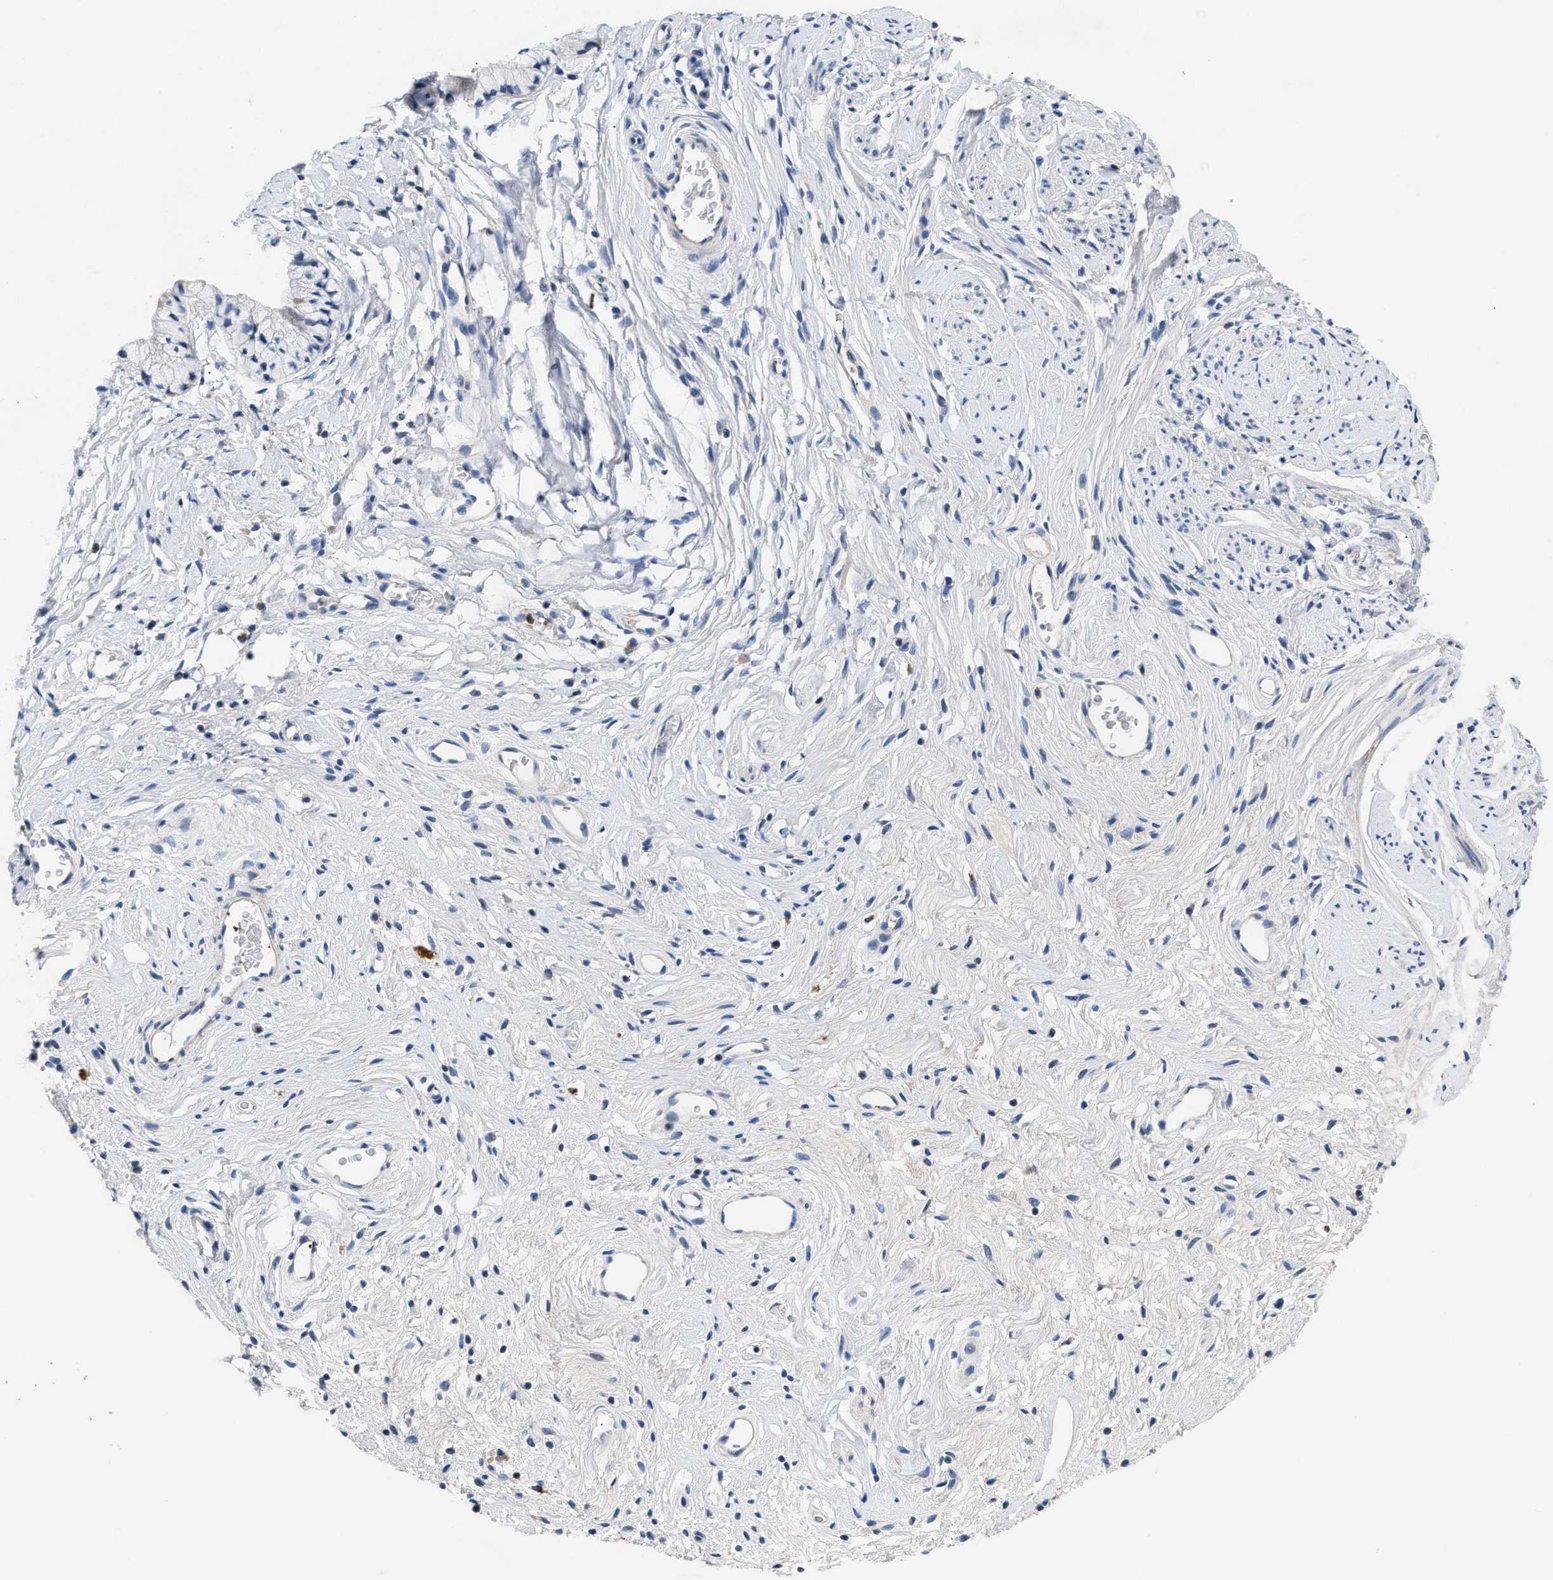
{"staining": {"intensity": "negative", "quantity": "none", "location": "none"}, "tissue": "cervix", "cell_type": "Glandular cells", "image_type": "normal", "snomed": [{"axis": "morphology", "description": "Normal tissue, NOS"}, {"axis": "topography", "description": "Cervix"}], "caption": "This is a histopathology image of immunohistochemistry staining of unremarkable cervix, which shows no positivity in glandular cells.", "gene": "CCDC171", "patient": {"sex": "female", "age": 77}}